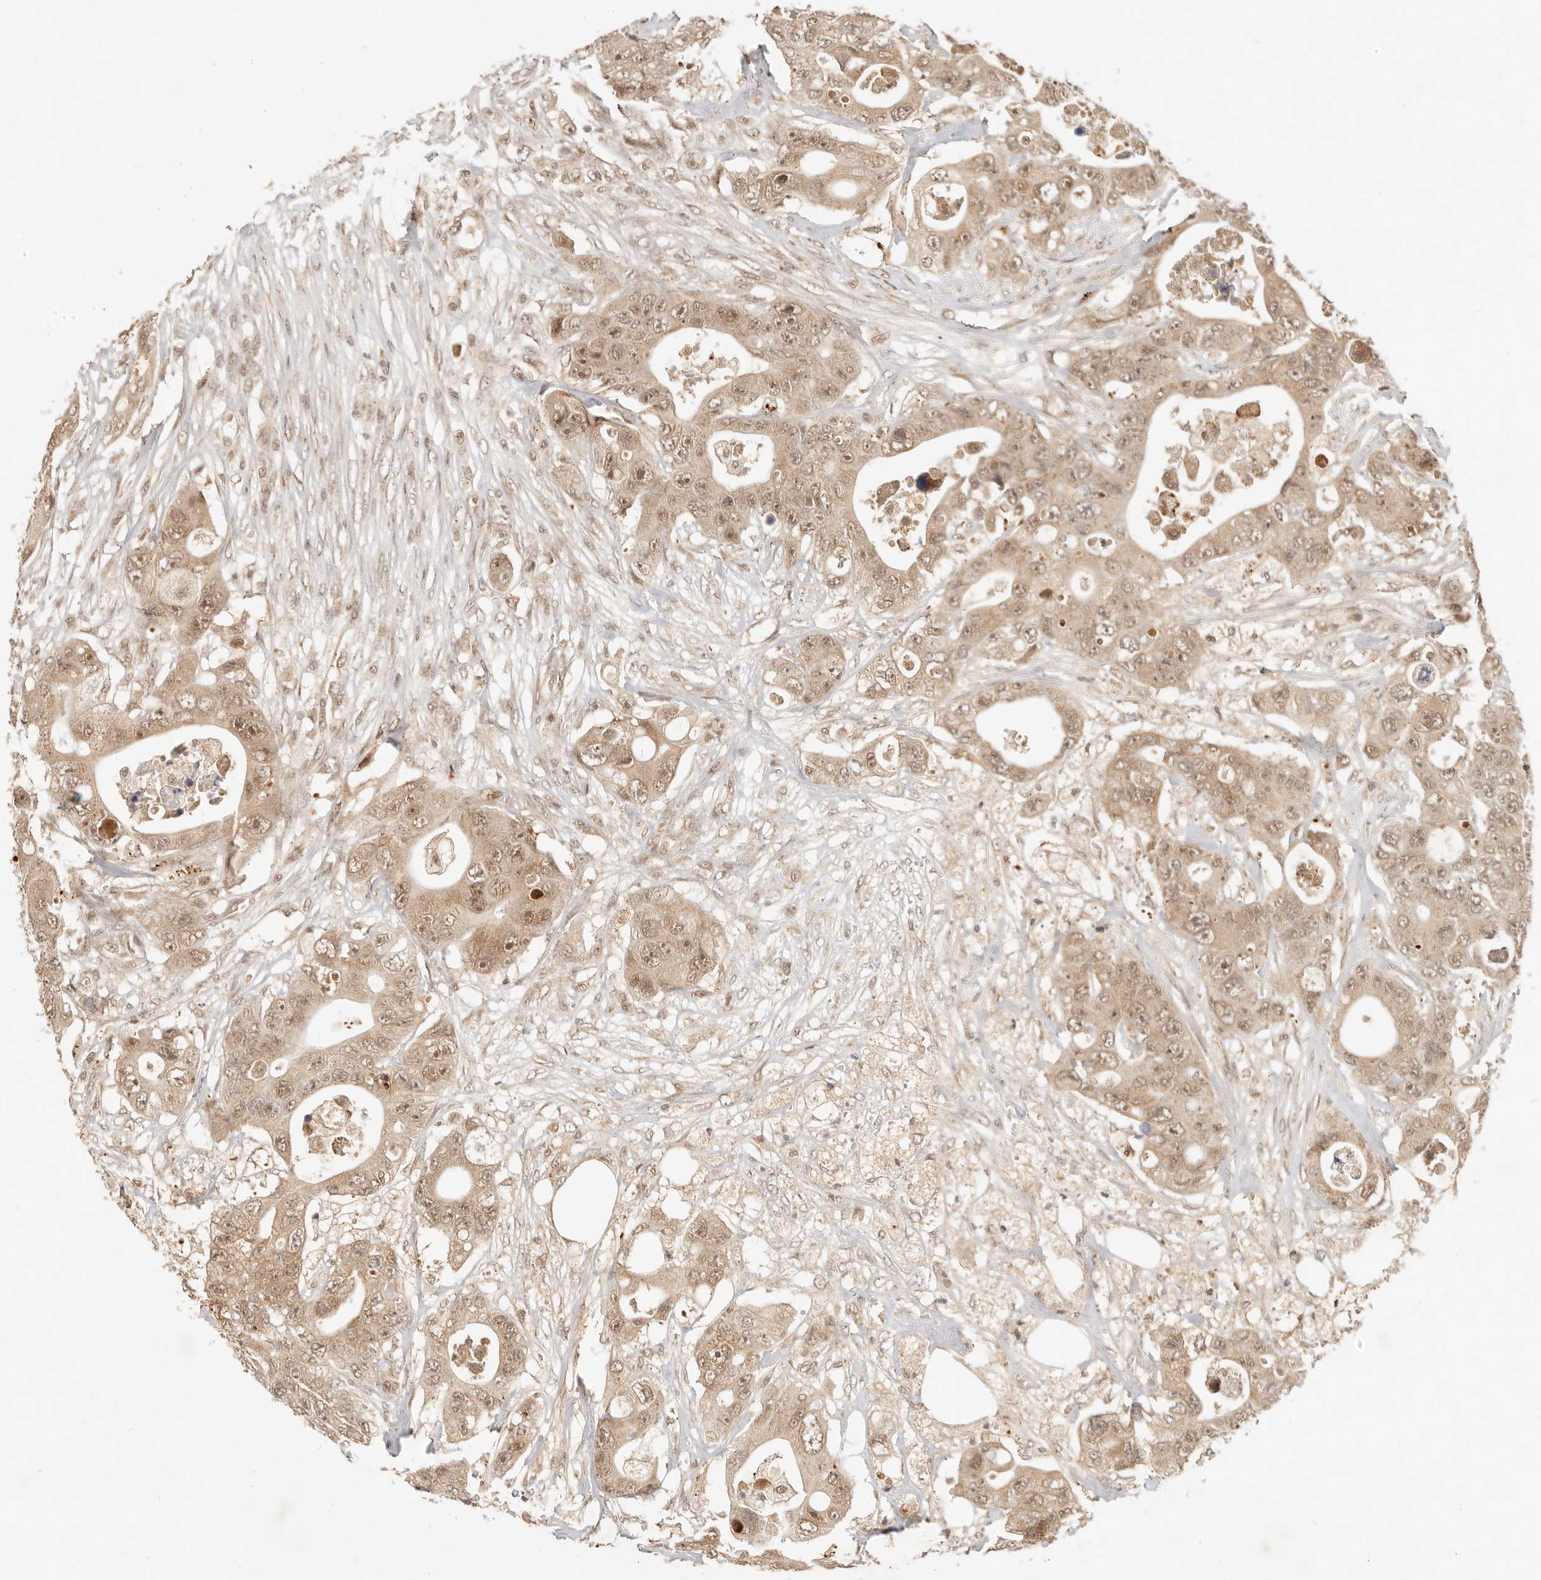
{"staining": {"intensity": "moderate", "quantity": ">75%", "location": "cytoplasmic/membranous,nuclear"}, "tissue": "colorectal cancer", "cell_type": "Tumor cells", "image_type": "cancer", "snomed": [{"axis": "morphology", "description": "Adenocarcinoma, NOS"}, {"axis": "topography", "description": "Colon"}], "caption": "Approximately >75% of tumor cells in colorectal adenocarcinoma display moderate cytoplasmic/membranous and nuclear protein expression as visualized by brown immunohistochemical staining.", "gene": "INTS11", "patient": {"sex": "female", "age": 46}}